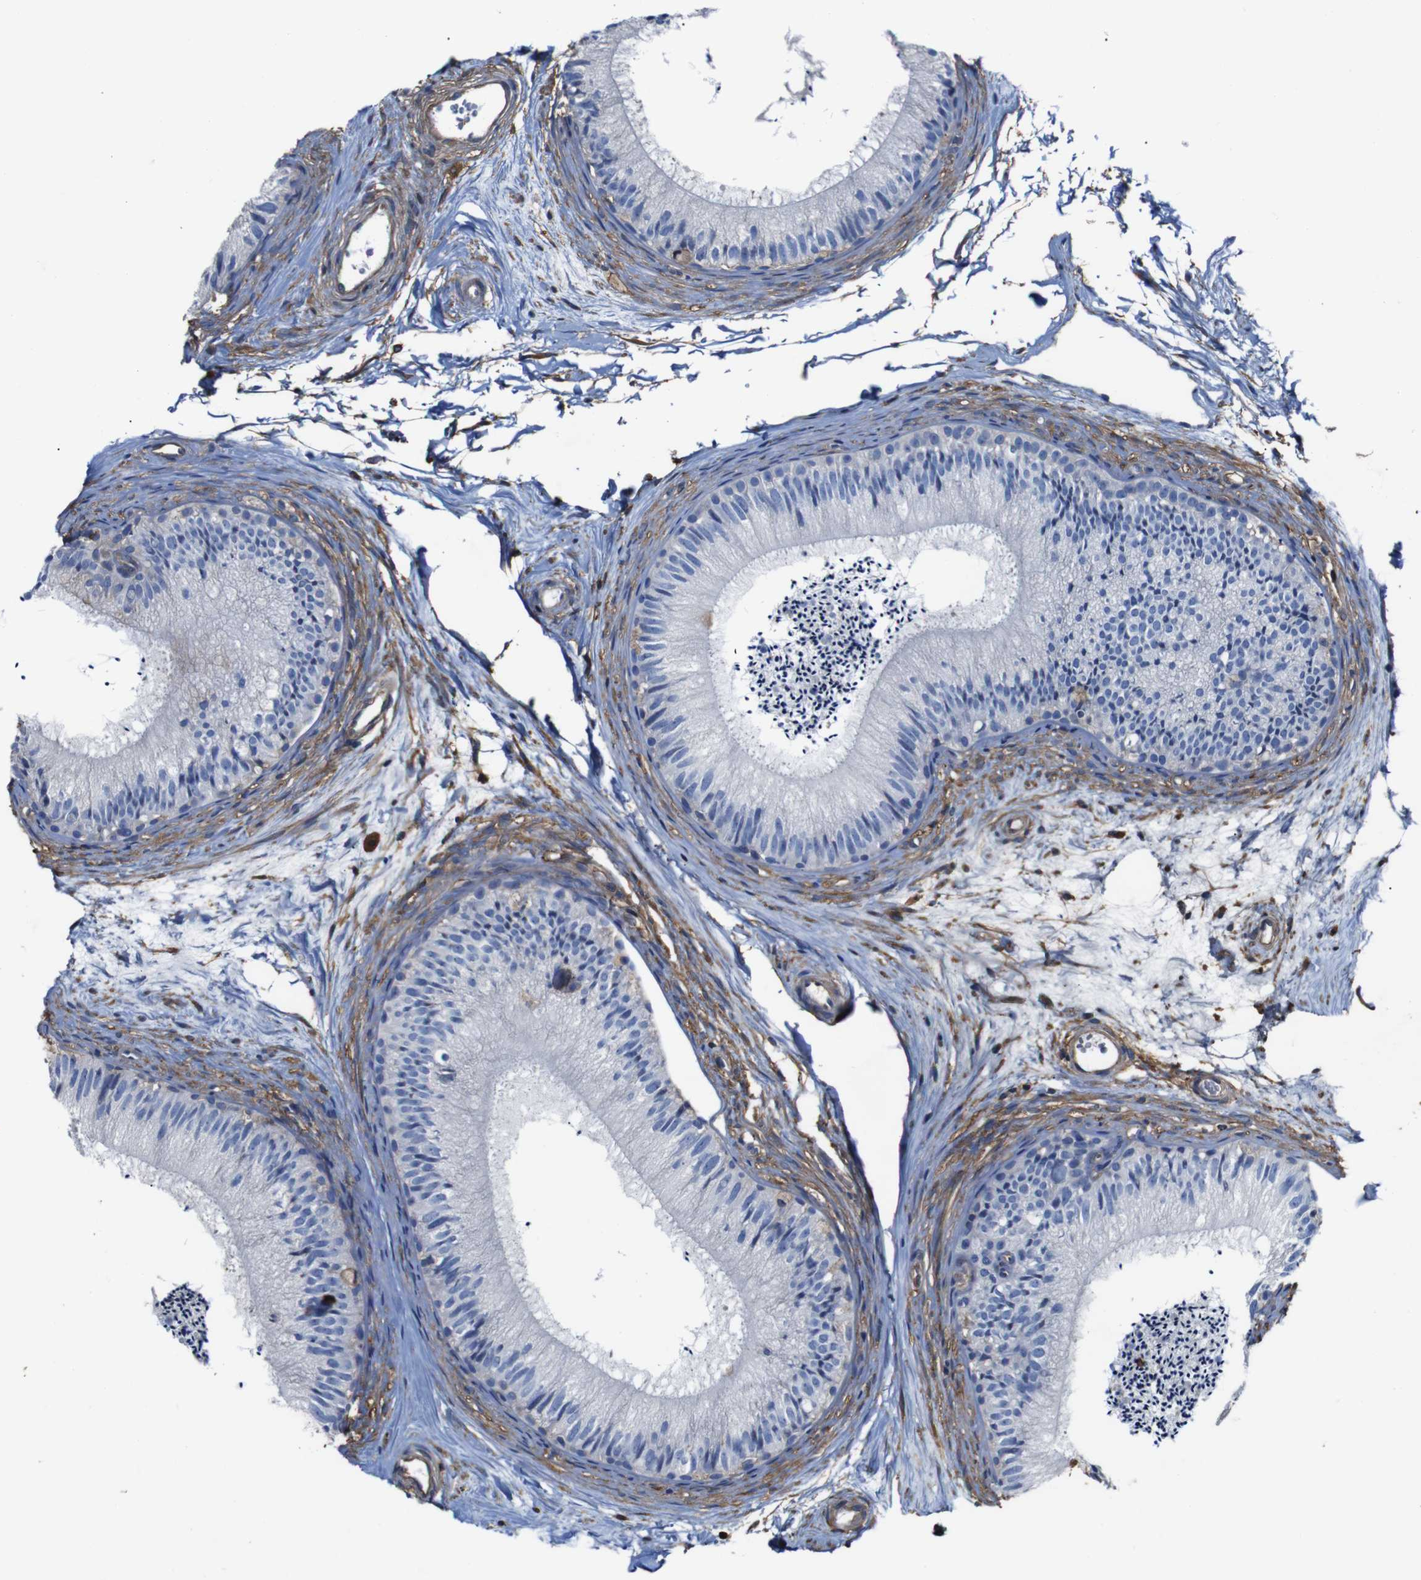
{"staining": {"intensity": "weak", "quantity": "25%-75%", "location": "cytoplasmic/membranous"}, "tissue": "epididymis", "cell_type": "Glandular cells", "image_type": "normal", "snomed": [{"axis": "morphology", "description": "Normal tissue, NOS"}, {"axis": "topography", "description": "Epididymis"}], "caption": "Immunohistochemistry histopathology image of normal epididymis: human epididymis stained using immunohistochemistry (IHC) displays low levels of weak protein expression localized specifically in the cytoplasmic/membranous of glandular cells, appearing as a cytoplasmic/membranous brown color.", "gene": "PI4KA", "patient": {"sex": "male", "age": 56}}